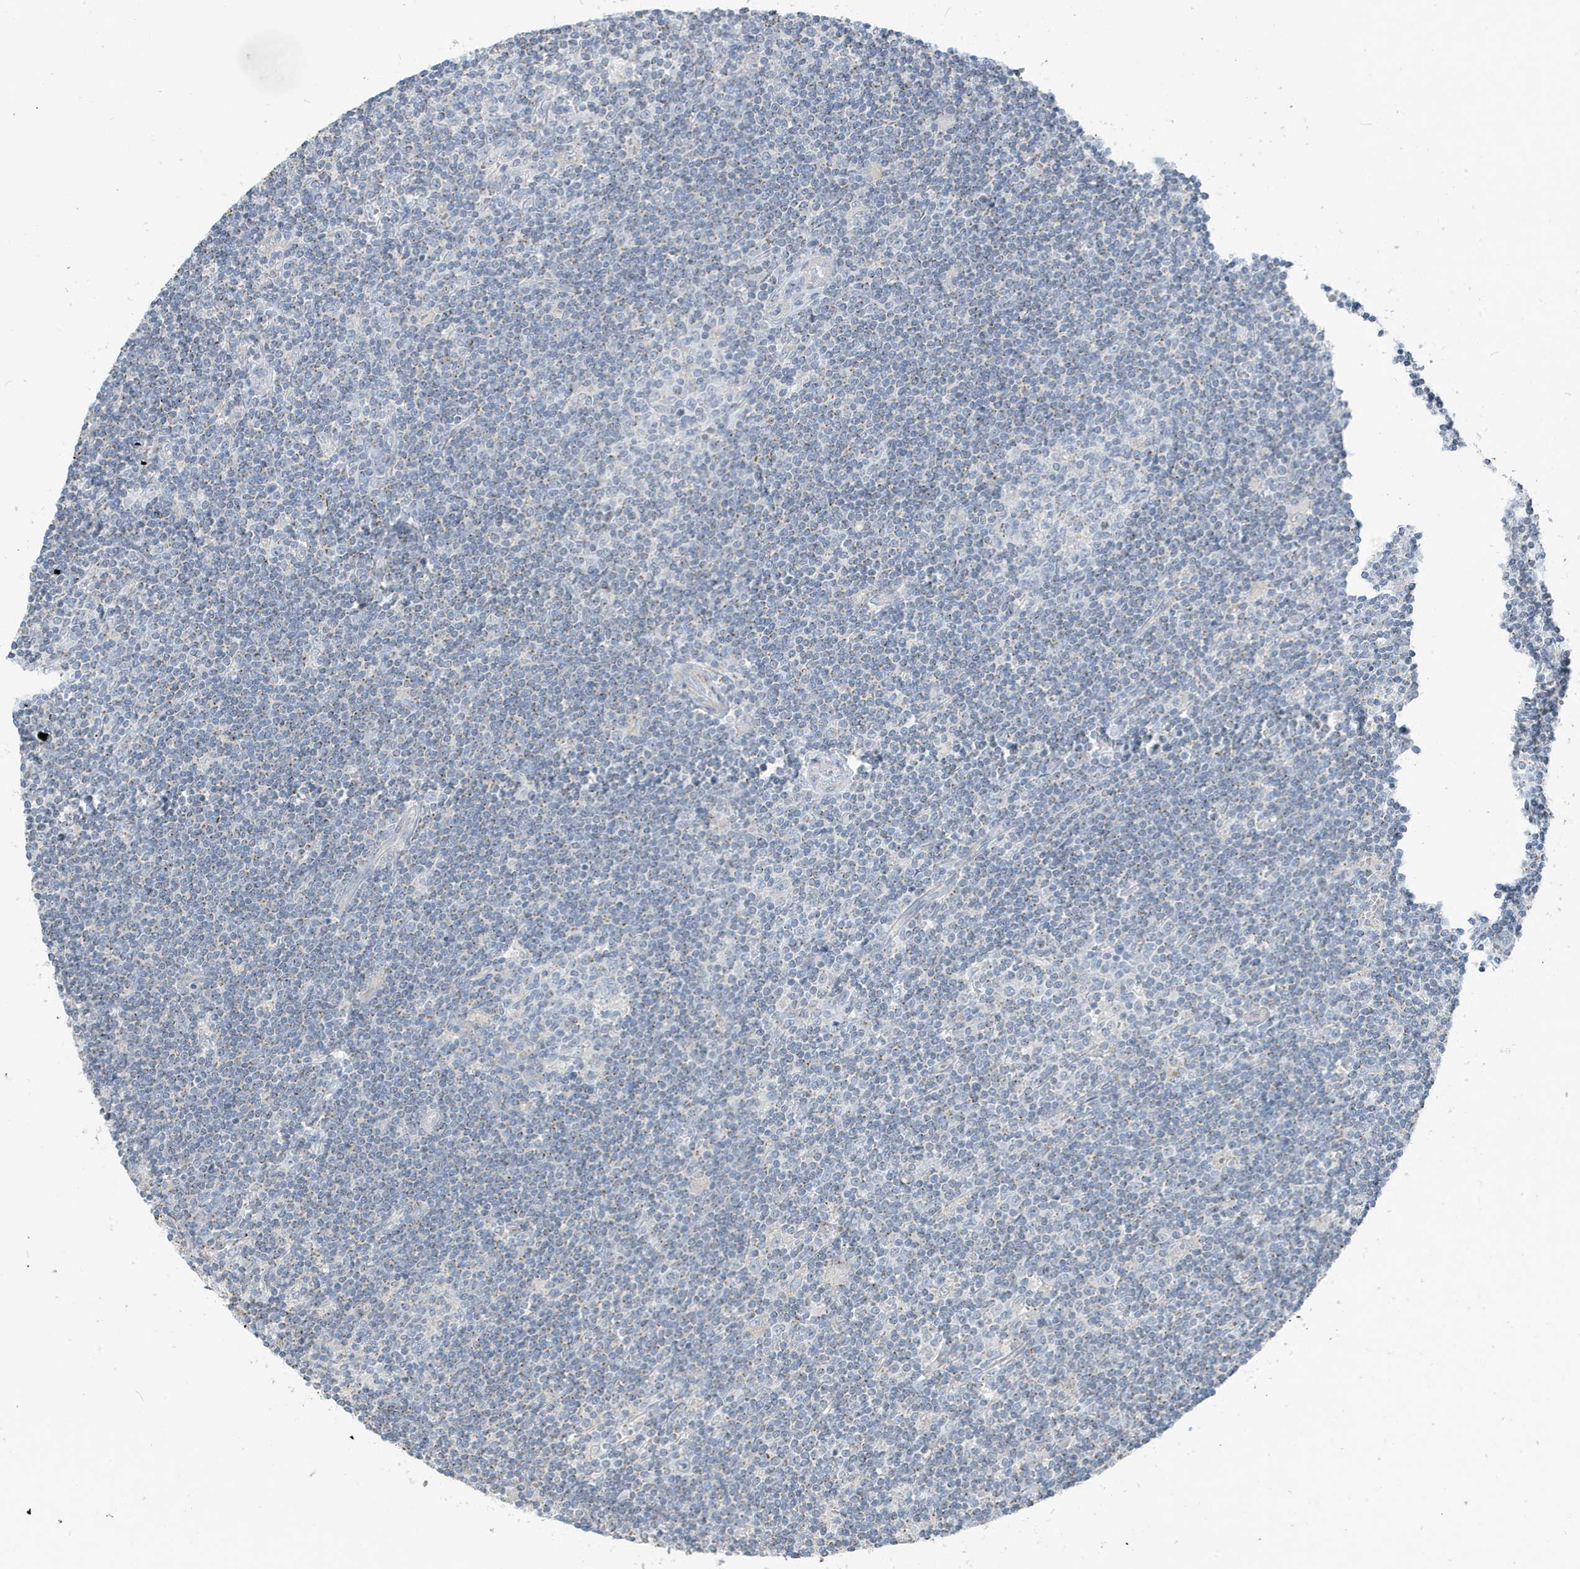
{"staining": {"intensity": "negative", "quantity": "none", "location": "none"}, "tissue": "lymphoma", "cell_type": "Tumor cells", "image_type": "cancer", "snomed": [{"axis": "morphology", "description": "Malignant lymphoma, non-Hodgkin's type, Low grade"}, {"axis": "topography", "description": "Spleen"}], "caption": "Image shows no significant protein staining in tumor cells of low-grade malignant lymphoma, non-Hodgkin's type.", "gene": "ATP13A5", "patient": {"sex": "male", "age": 76}}